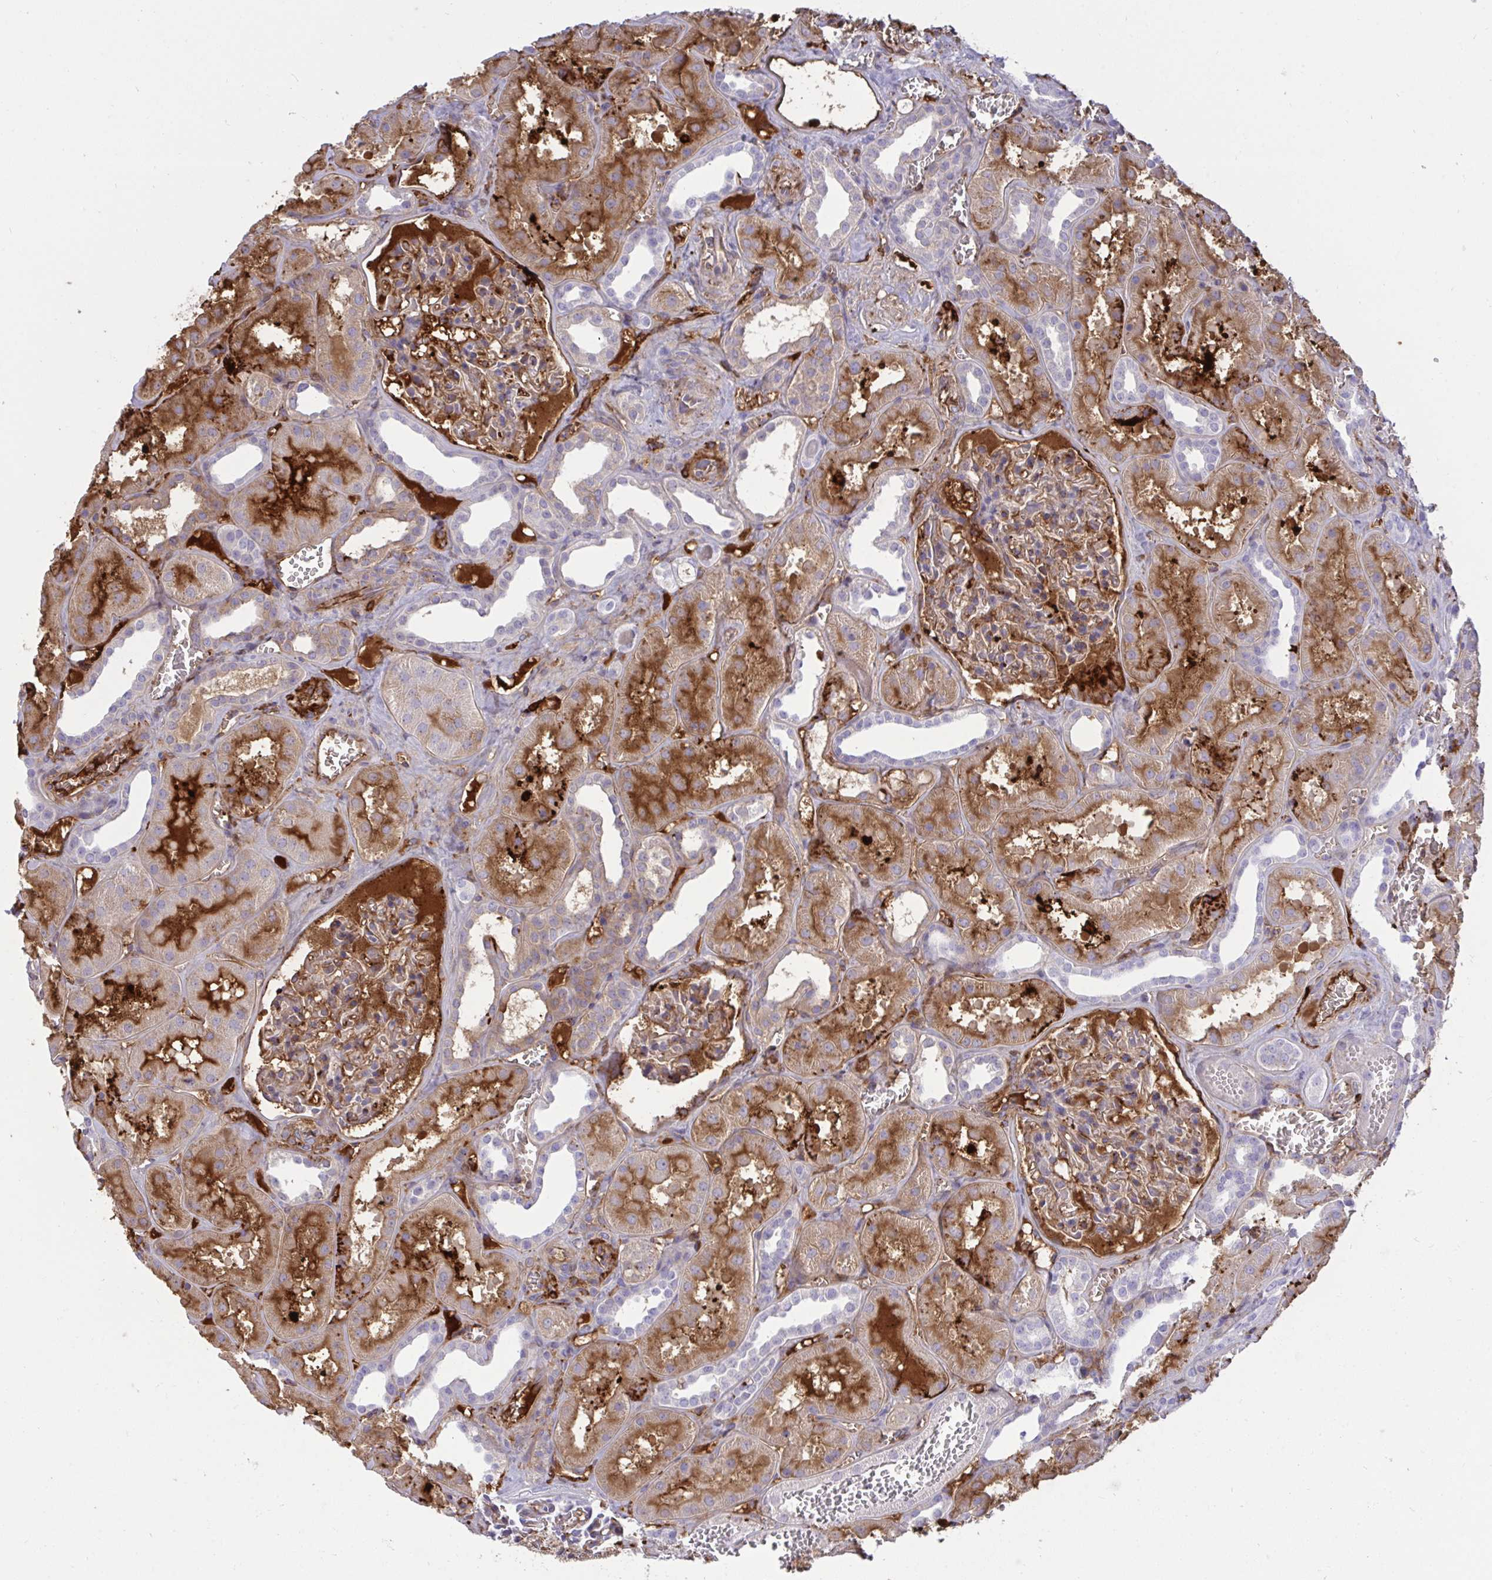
{"staining": {"intensity": "moderate", "quantity": "25%-75%", "location": "cytoplasmic/membranous"}, "tissue": "kidney", "cell_type": "Cells in glomeruli", "image_type": "normal", "snomed": [{"axis": "morphology", "description": "Normal tissue, NOS"}, {"axis": "topography", "description": "Kidney"}], "caption": "Immunohistochemistry staining of unremarkable kidney, which displays medium levels of moderate cytoplasmic/membranous expression in about 25%-75% of cells in glomeruli indicating moderate cytoplasmic/membranous protein expression. The staining was performed using DAB (3,3'-diaminobenzidine) (brown) for protein detection and nuclei were counterstained in hematoxylin (blue).", "gene": "F2", "patient": {"sex": "female", "age": 41}}